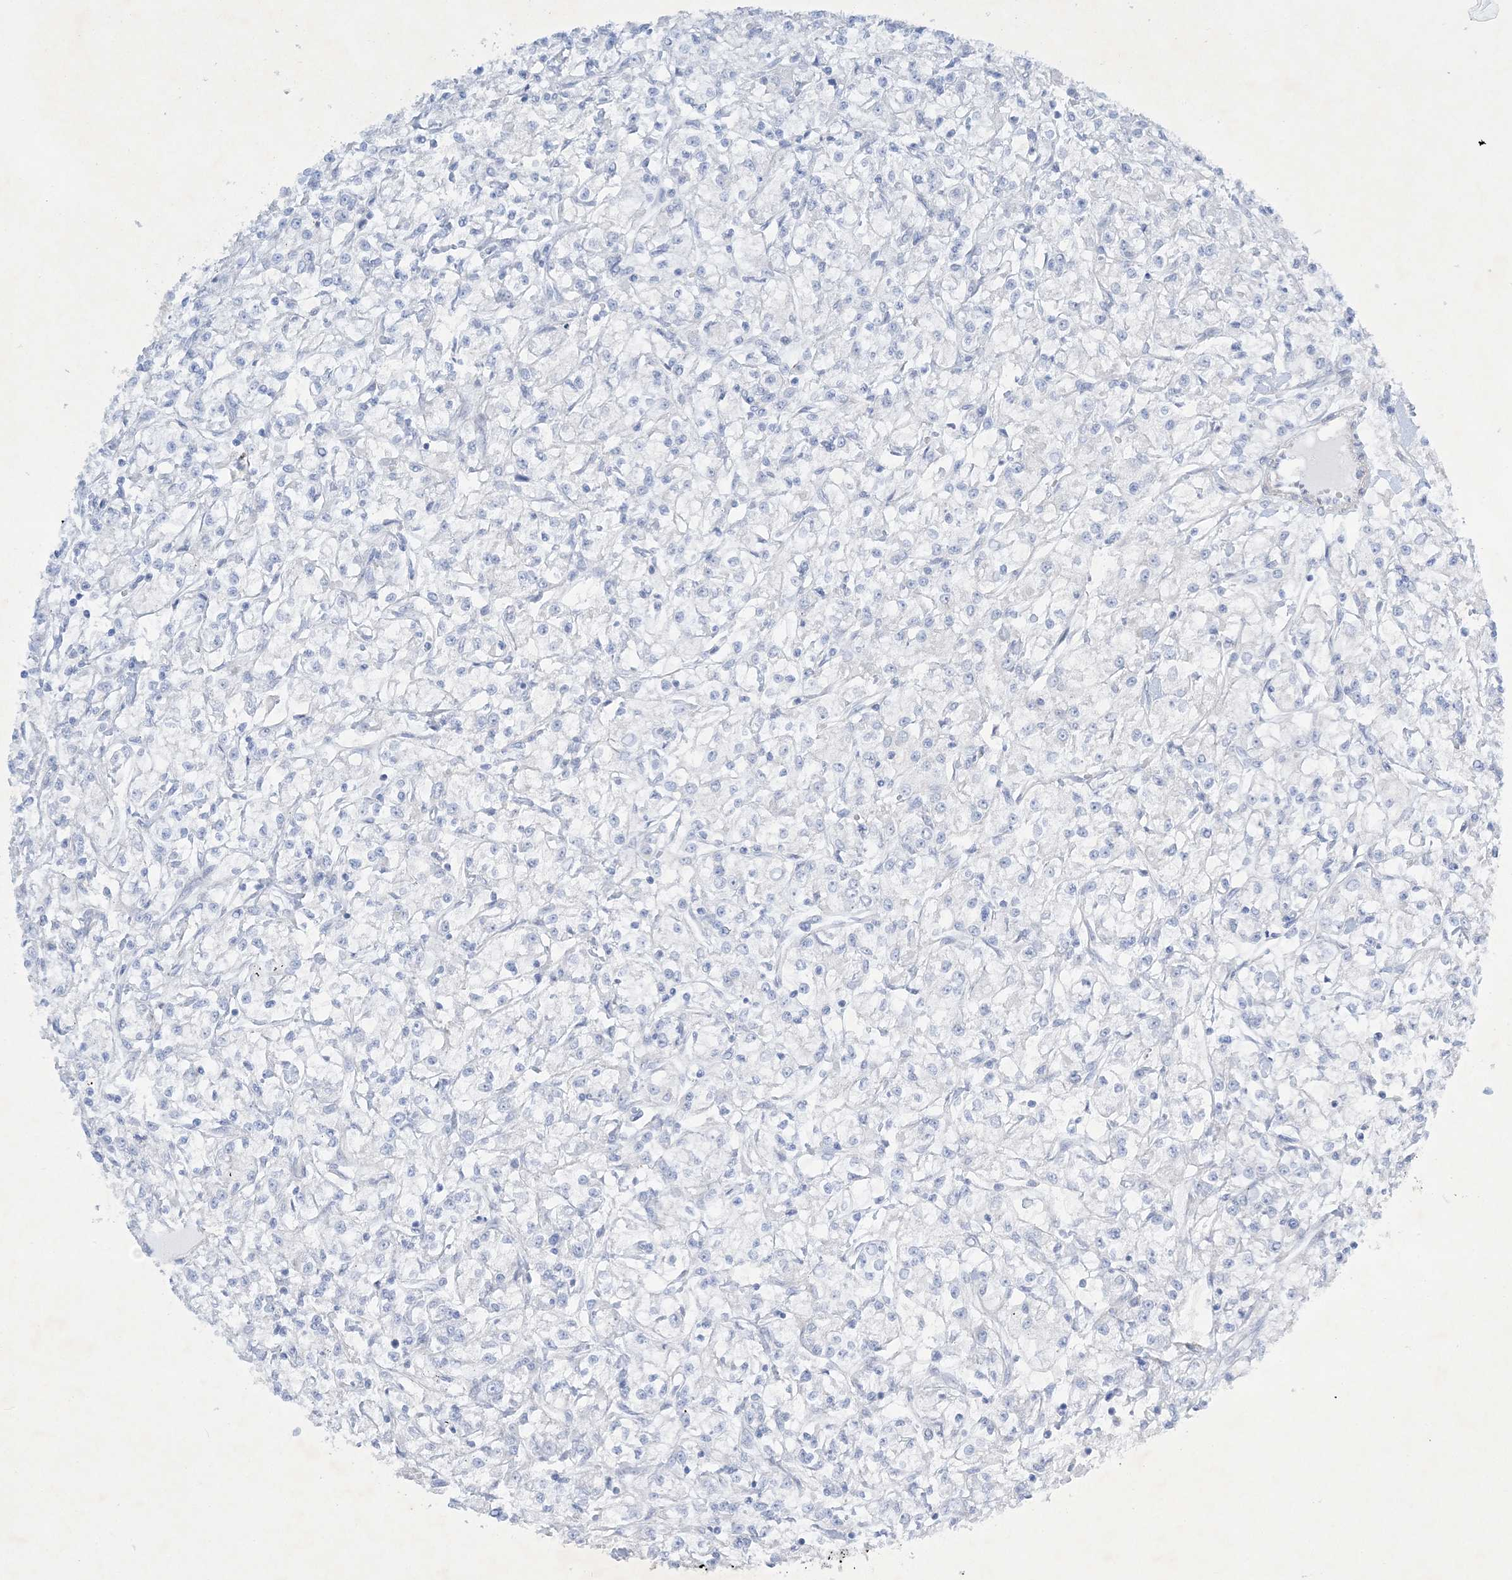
{"staining": {"intensity": "negative", "quantity": "none", "location": "none"}, "tissue": "renal cancer", "cell_type": "Tumor cells", "image_type": "cancer", "snomed": [{"axis": "morphology", "description": "Adenocarcinoma, NOS"}, {"axis": "topography", "description": "Kidney"}], "caption": "Immunohistochemical staining of adenocarcinoma (renal) exhibits no significant expression in tumor cells. The staining was performed using DAB (3,3'-diaminobenzidine) to visualize the protein expression in brown, while the nuclei were stained in blue with hematoxylin (Magnification: 20x).", "gene": "FARSB", "patient": {"sex": "female", "age": 59}}